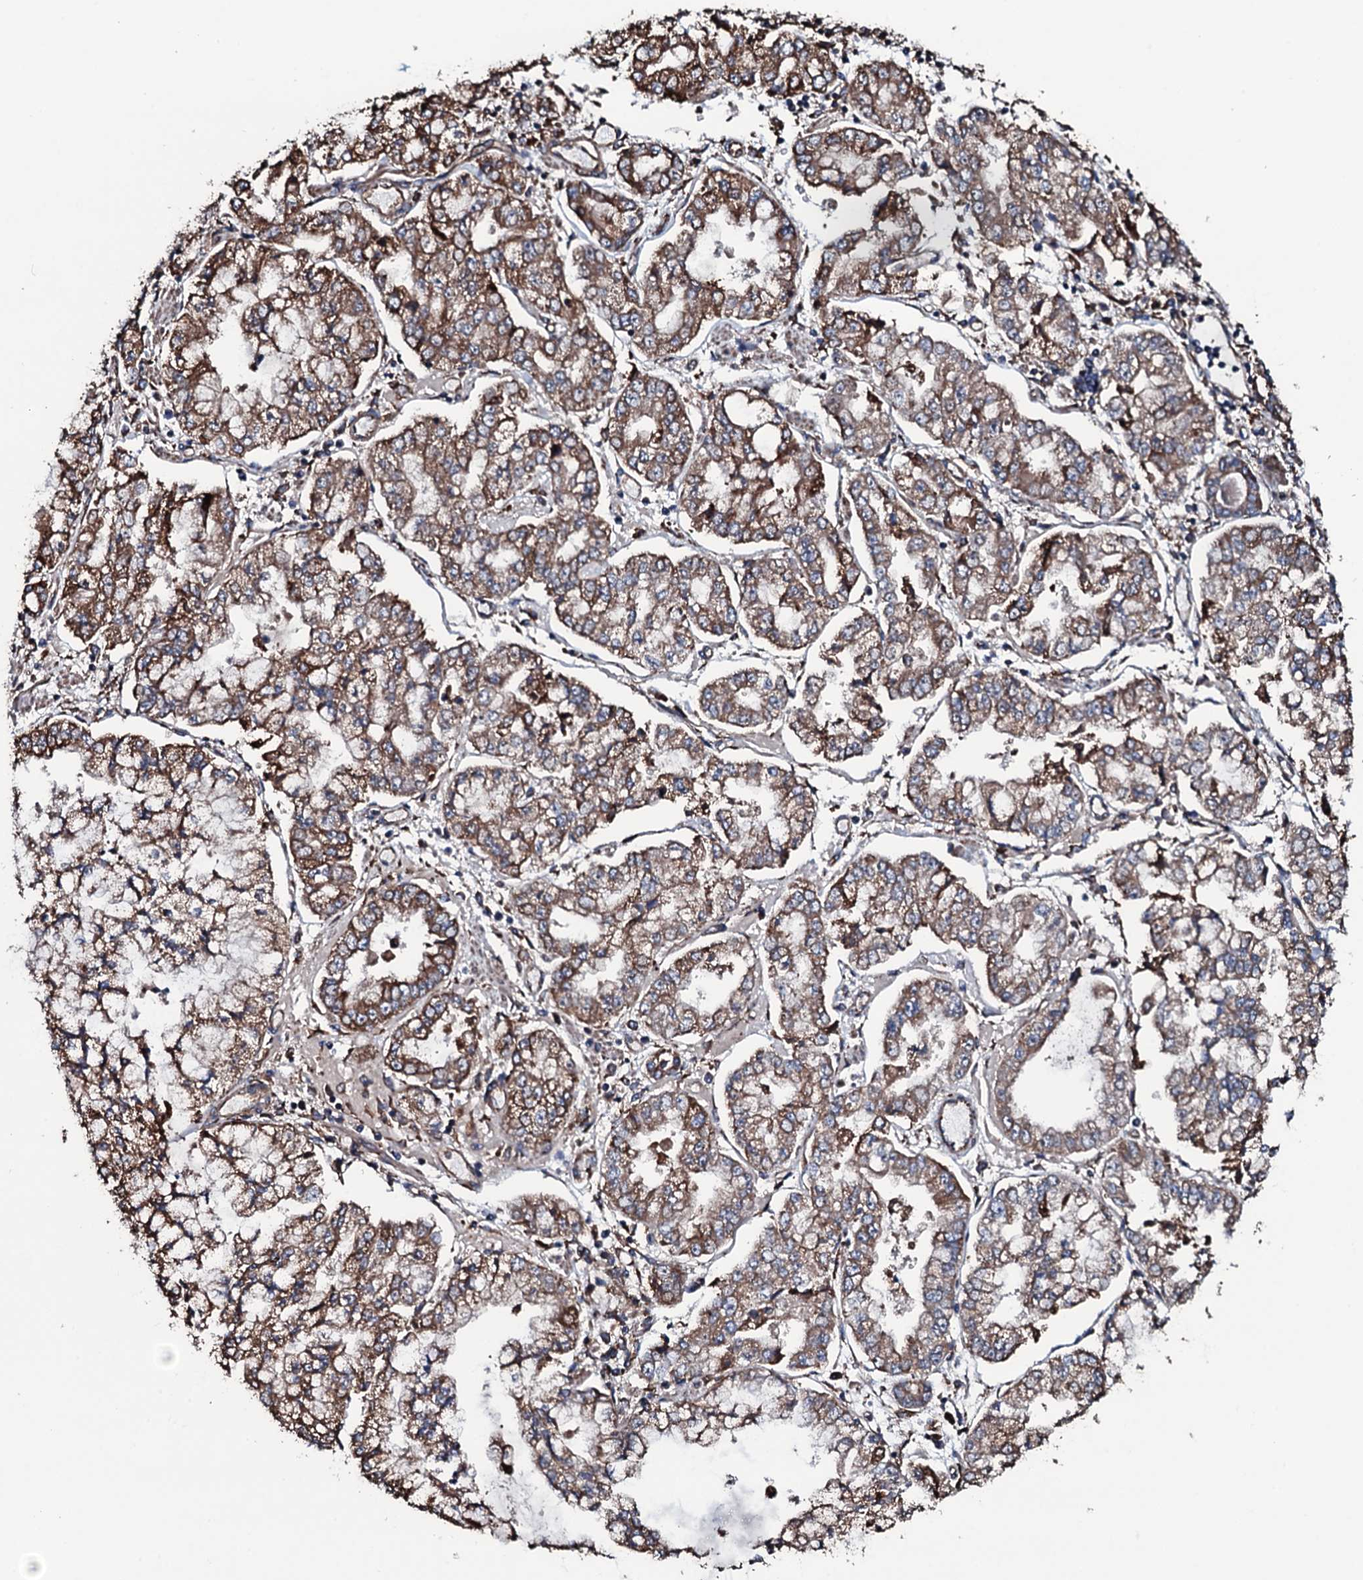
{"staining": {"intensity": "moderate", "quantity": ">75%", "location": "cytoplasmic/membranous"}, "tissue": "stomach cancer", "cell_type": "Tumor cells", "image_type": "cancer", "snomed": [{"axis": "morphology", "description": "Adenocarcinoma, NOS"}, {"axis": "topography", "description": "Stomach"}], "caption": "This photomicrograph shows immunohistochemistry (IHC) staining of human stomach cancer, with medium moderate cytoplasmic/membranous staining in about >75% of tumor cells.", "gene": "RAB12", "patient": {"sex": "male", "age": 76}}